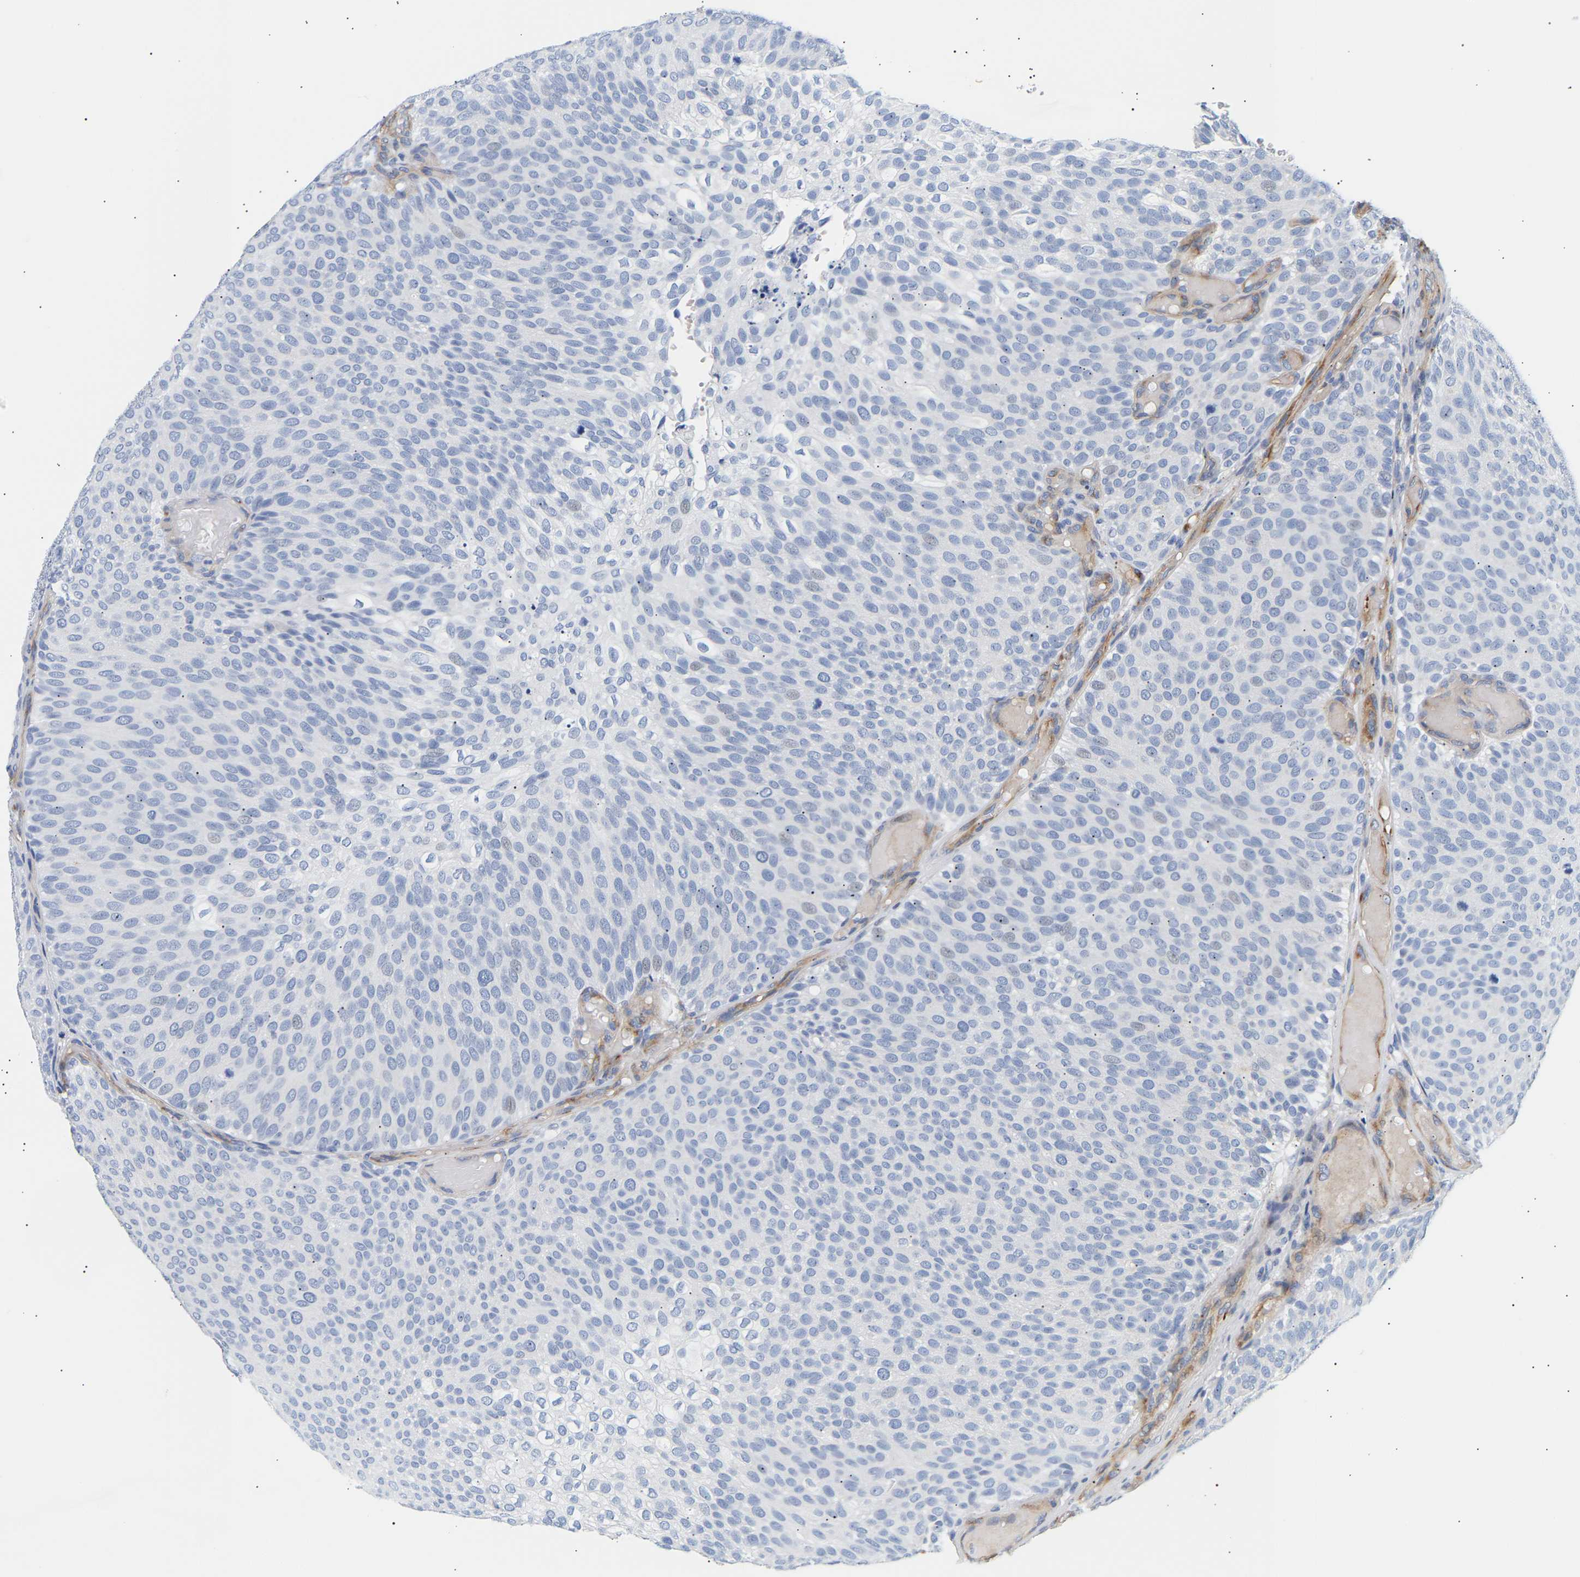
{"staining": {"intensity": "negative", "quantity": "none", "location": "none"}, "tissue": "urothelial cancer", "cell_type": "Tumor cells", "image_type": "cancer", "snomed": [{"axis": "morphology", "description": "Urothelial carcinoma, Low grade"}, {"axis": "topography", "description": "Urinary bladder"}], "caption": "This is an IHC photomicrograph of human low-grade urothelial carcinoma. There is no staining in tumor cells.", "gene": "IGFBP7", "patient": {"sex": "male", "age": 78}}